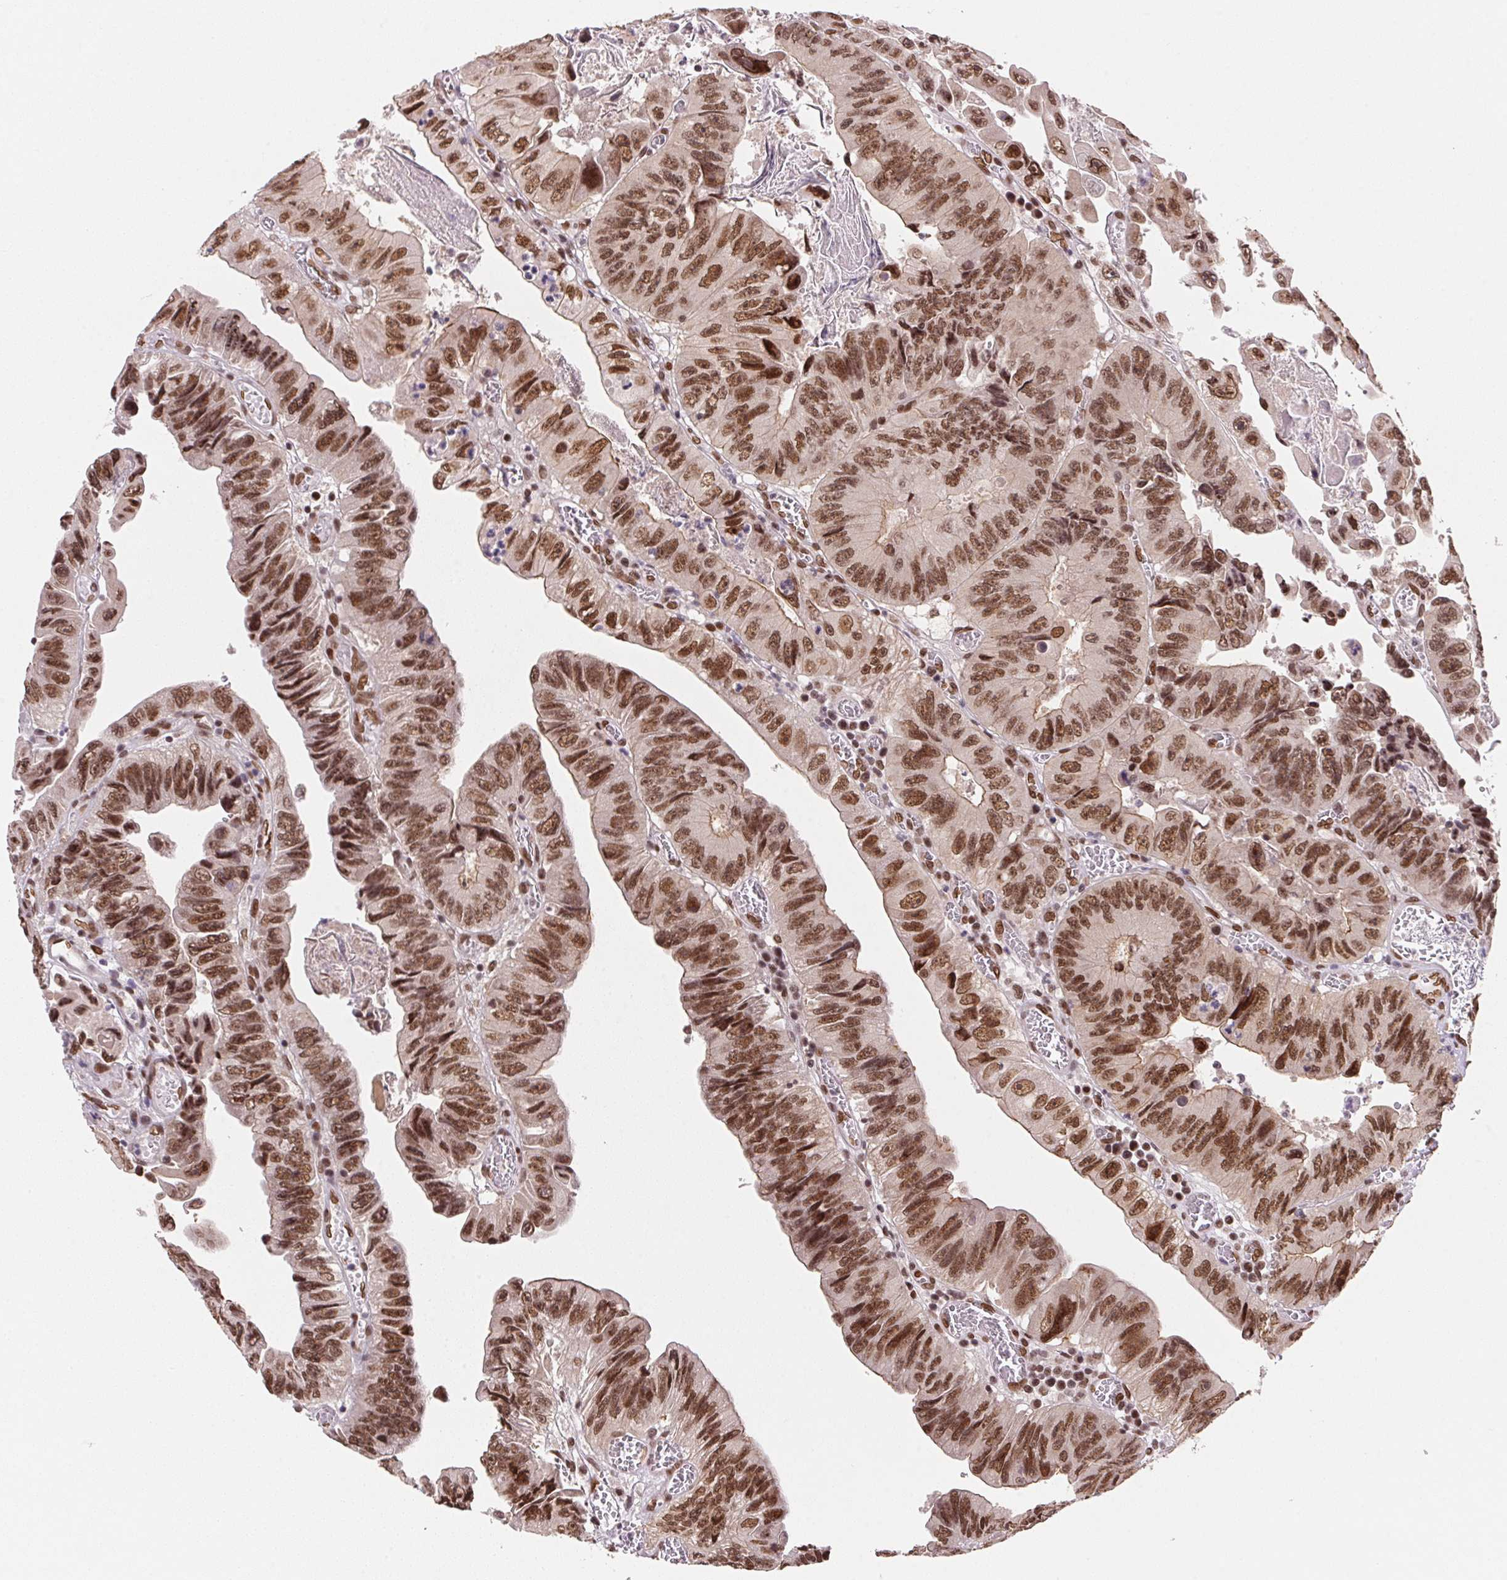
{"staining": {"intensity": "moderate", "quantity": ">75%", "location": "nuclear"}, "tissue": "colorectal cancer", "cell_type": "Tumor cells", "image_type": "cancer", "snomed": [{"axis": "morphology", "description": "Adenocarcinoma, NOS"}, {"axis": "topography", "description": "Colon"}], "caption": "Human colorectal cancer stained with a protein marker exhibits moderate staining in tumor cells.", "gene": "SAP30BP", "patient": {"sex": "female", "age": 84}}